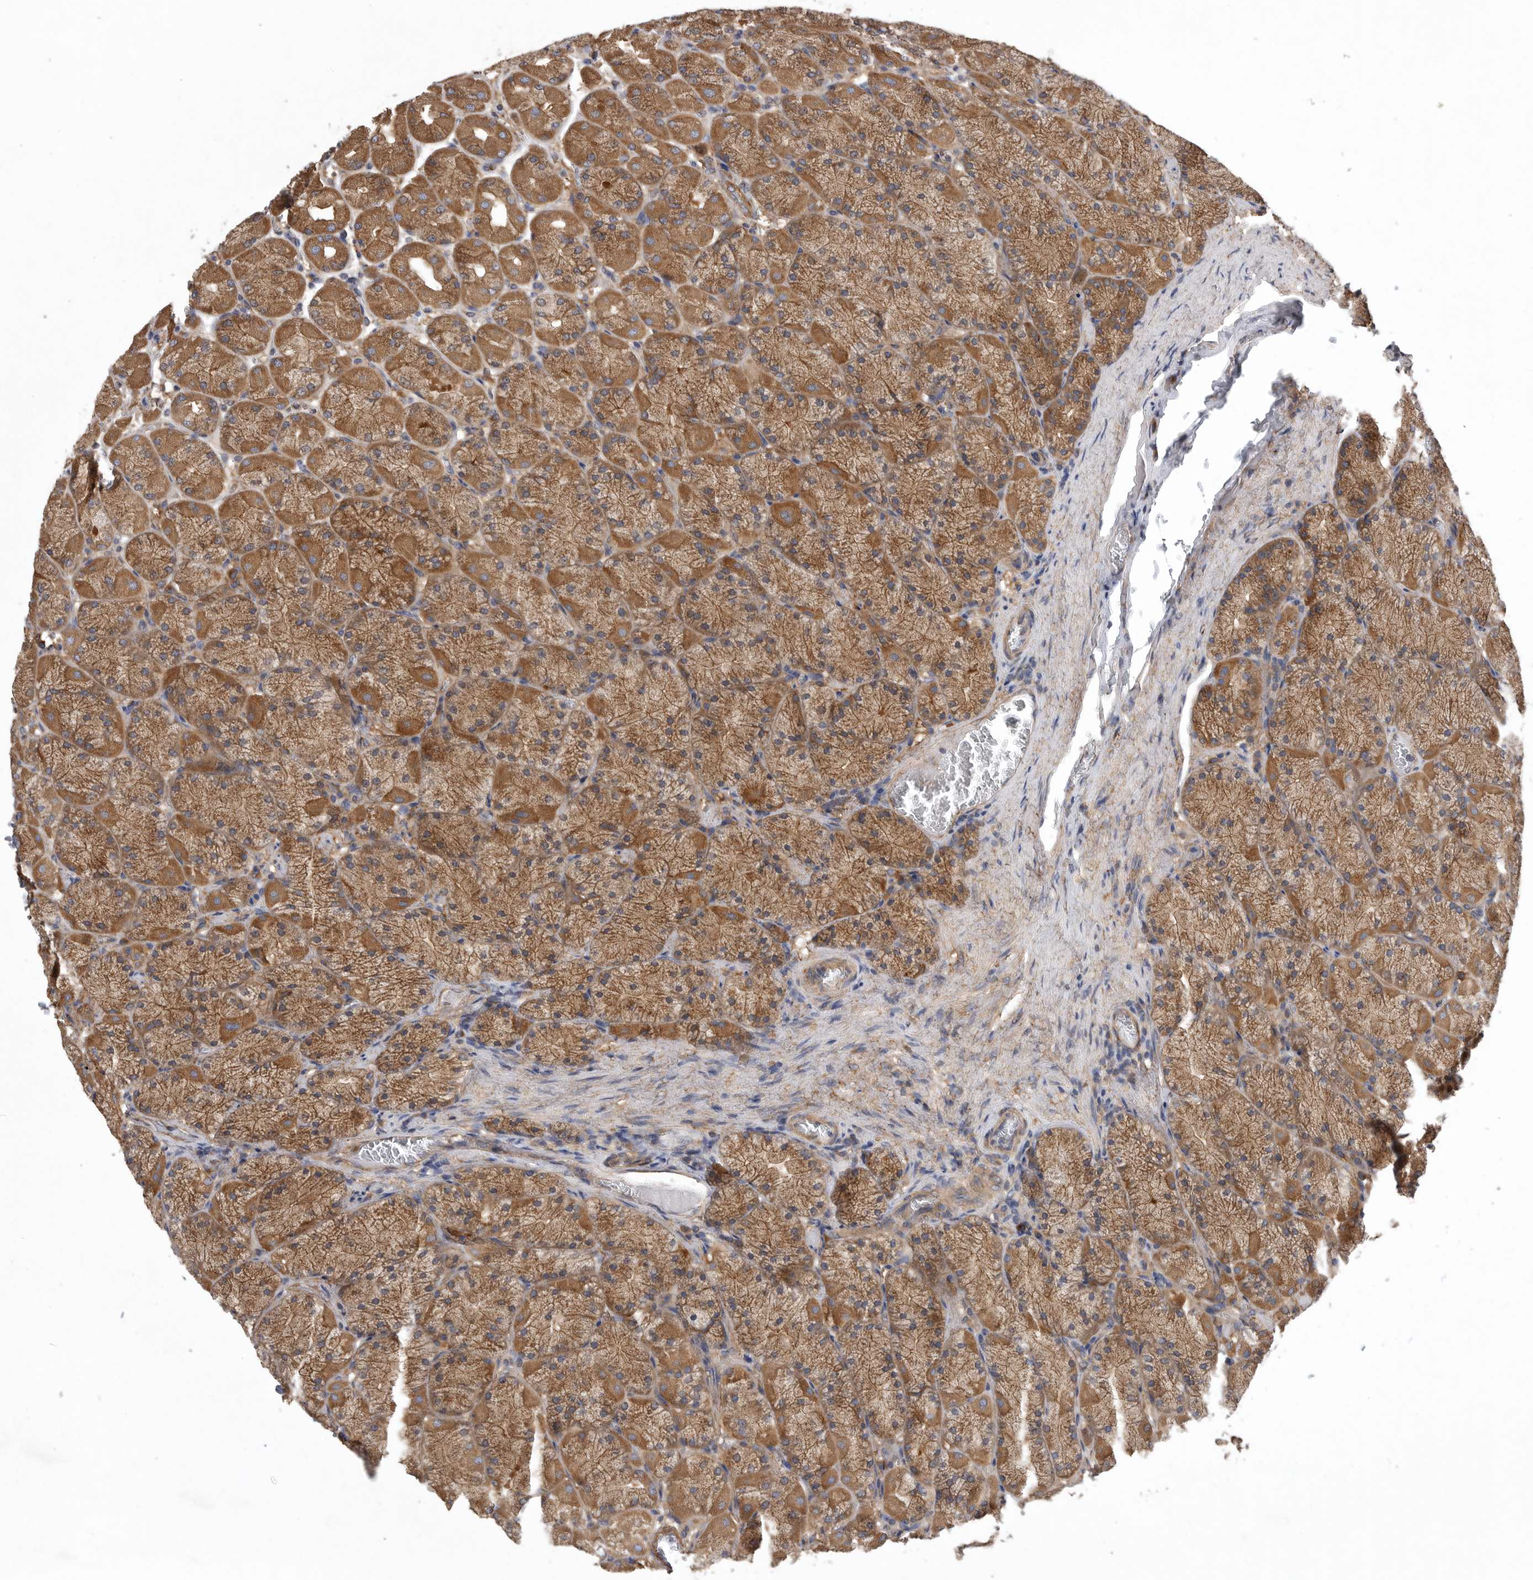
{"staining": {"intensity": "strong", "quantity": ">75%", "location": "cytoplasmic/membranous"}, "tissue": "stomach", "cell_type": "Glandular cells", "image_type": "normal", "snomed": [{"axis": "morphology", "description": "Normal tissue, NOS"}, {"axis": "topography", "description": "Stomach, upper"}], "caption": "Stomach stained for a protein (brown) demonstrates strong cytoplasmic/membranous positive positivity in approximately >75% of glandular cells.", "gene": "OXR1", "patient": {"sex": "female", "age": 56}}